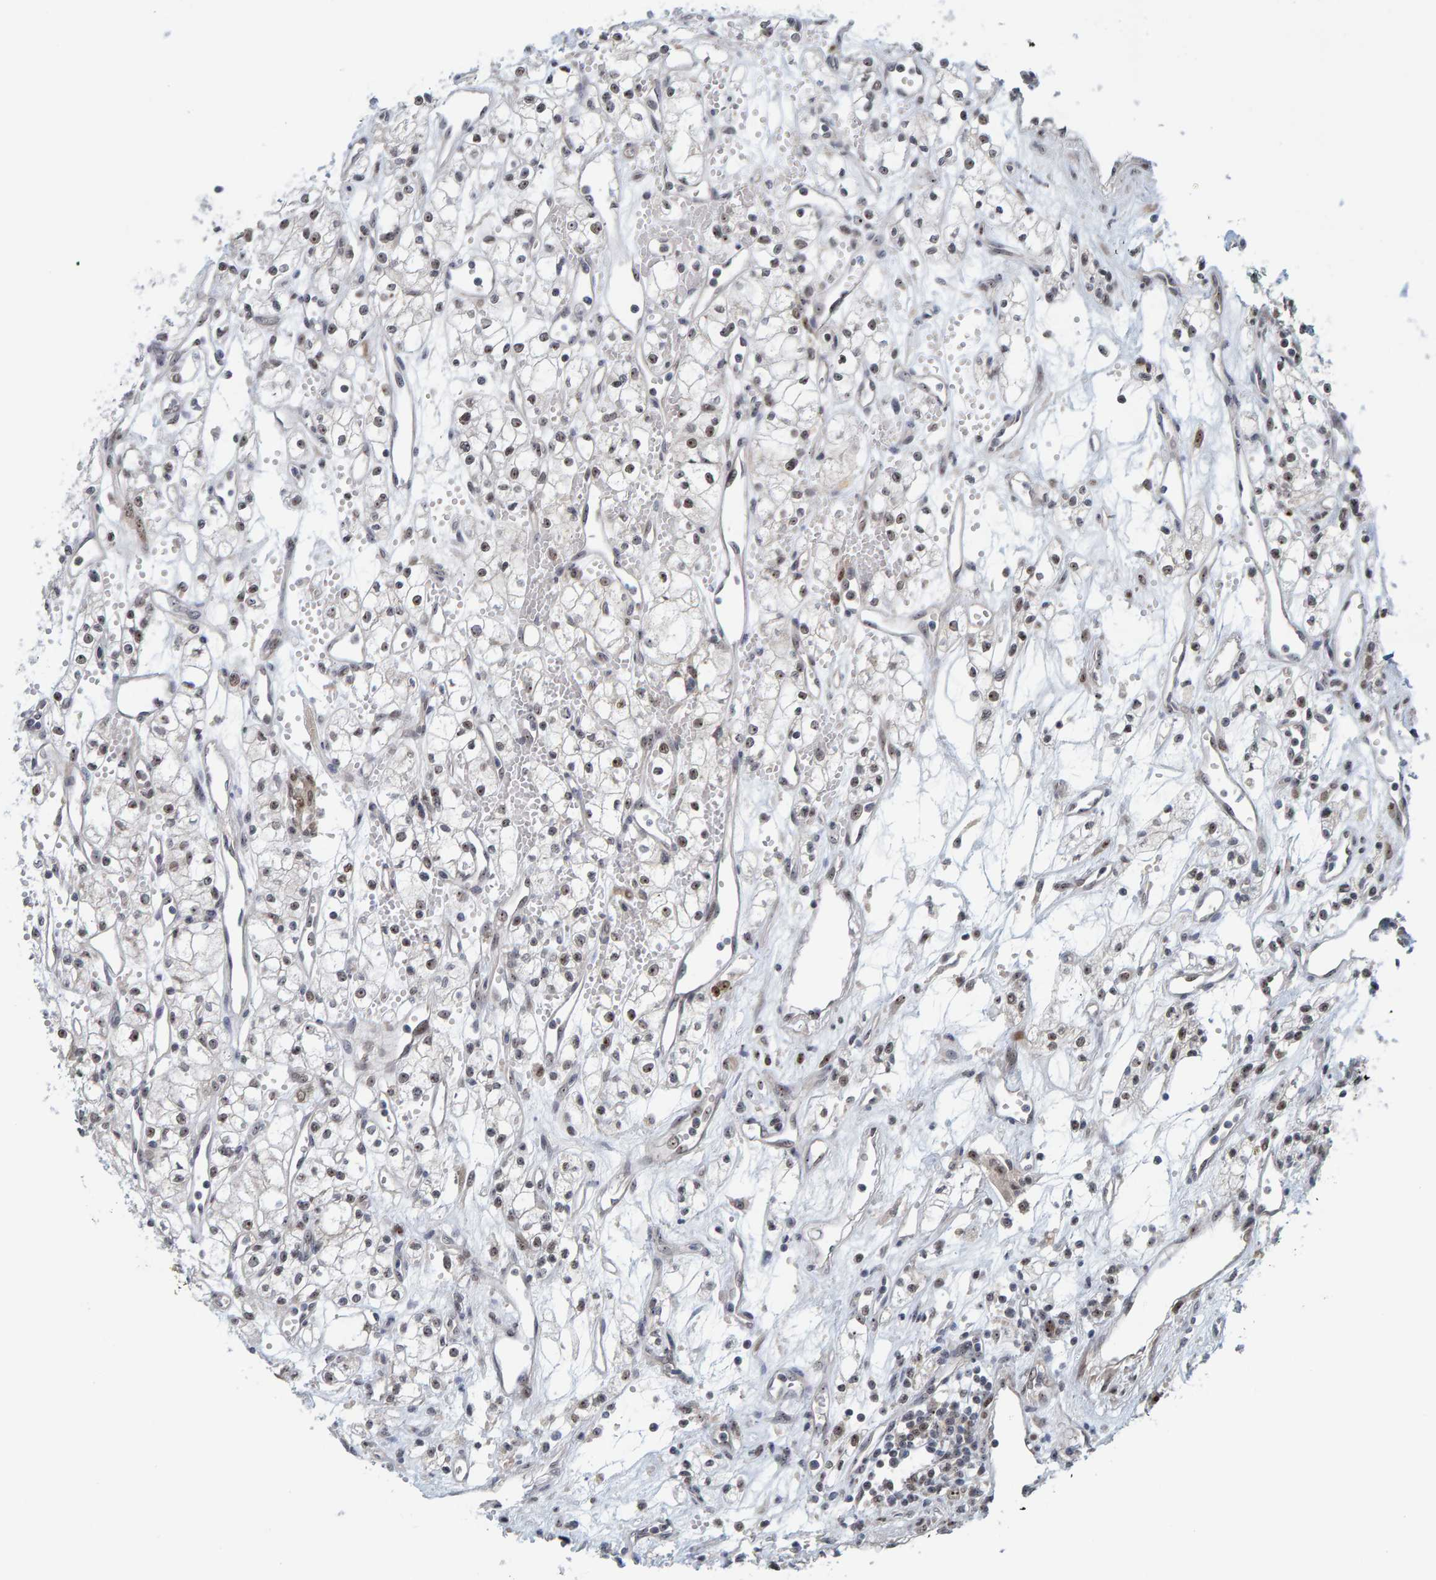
{"staining": {"intensity": "weak", "quantity": "25%-75%", "location": "nuclear"}, "tissue": "renal cancer", "cell_type": "Tumor cells", "image_type": "cancer", "snomed": [{"axis": "morphology", "description": "Adenocarcinoma, NOS"}, {"axis": "topography", "description": "Kidney"}], "caption": "Approximately 25%-75% of tumor cells in adenocarcinoma (renal) exhibit weak nuclear protein expression as visualized by brown immunohistochemical staining.", "gene": "POLR1E", "patient": {"sex": "male", "age": 59}}